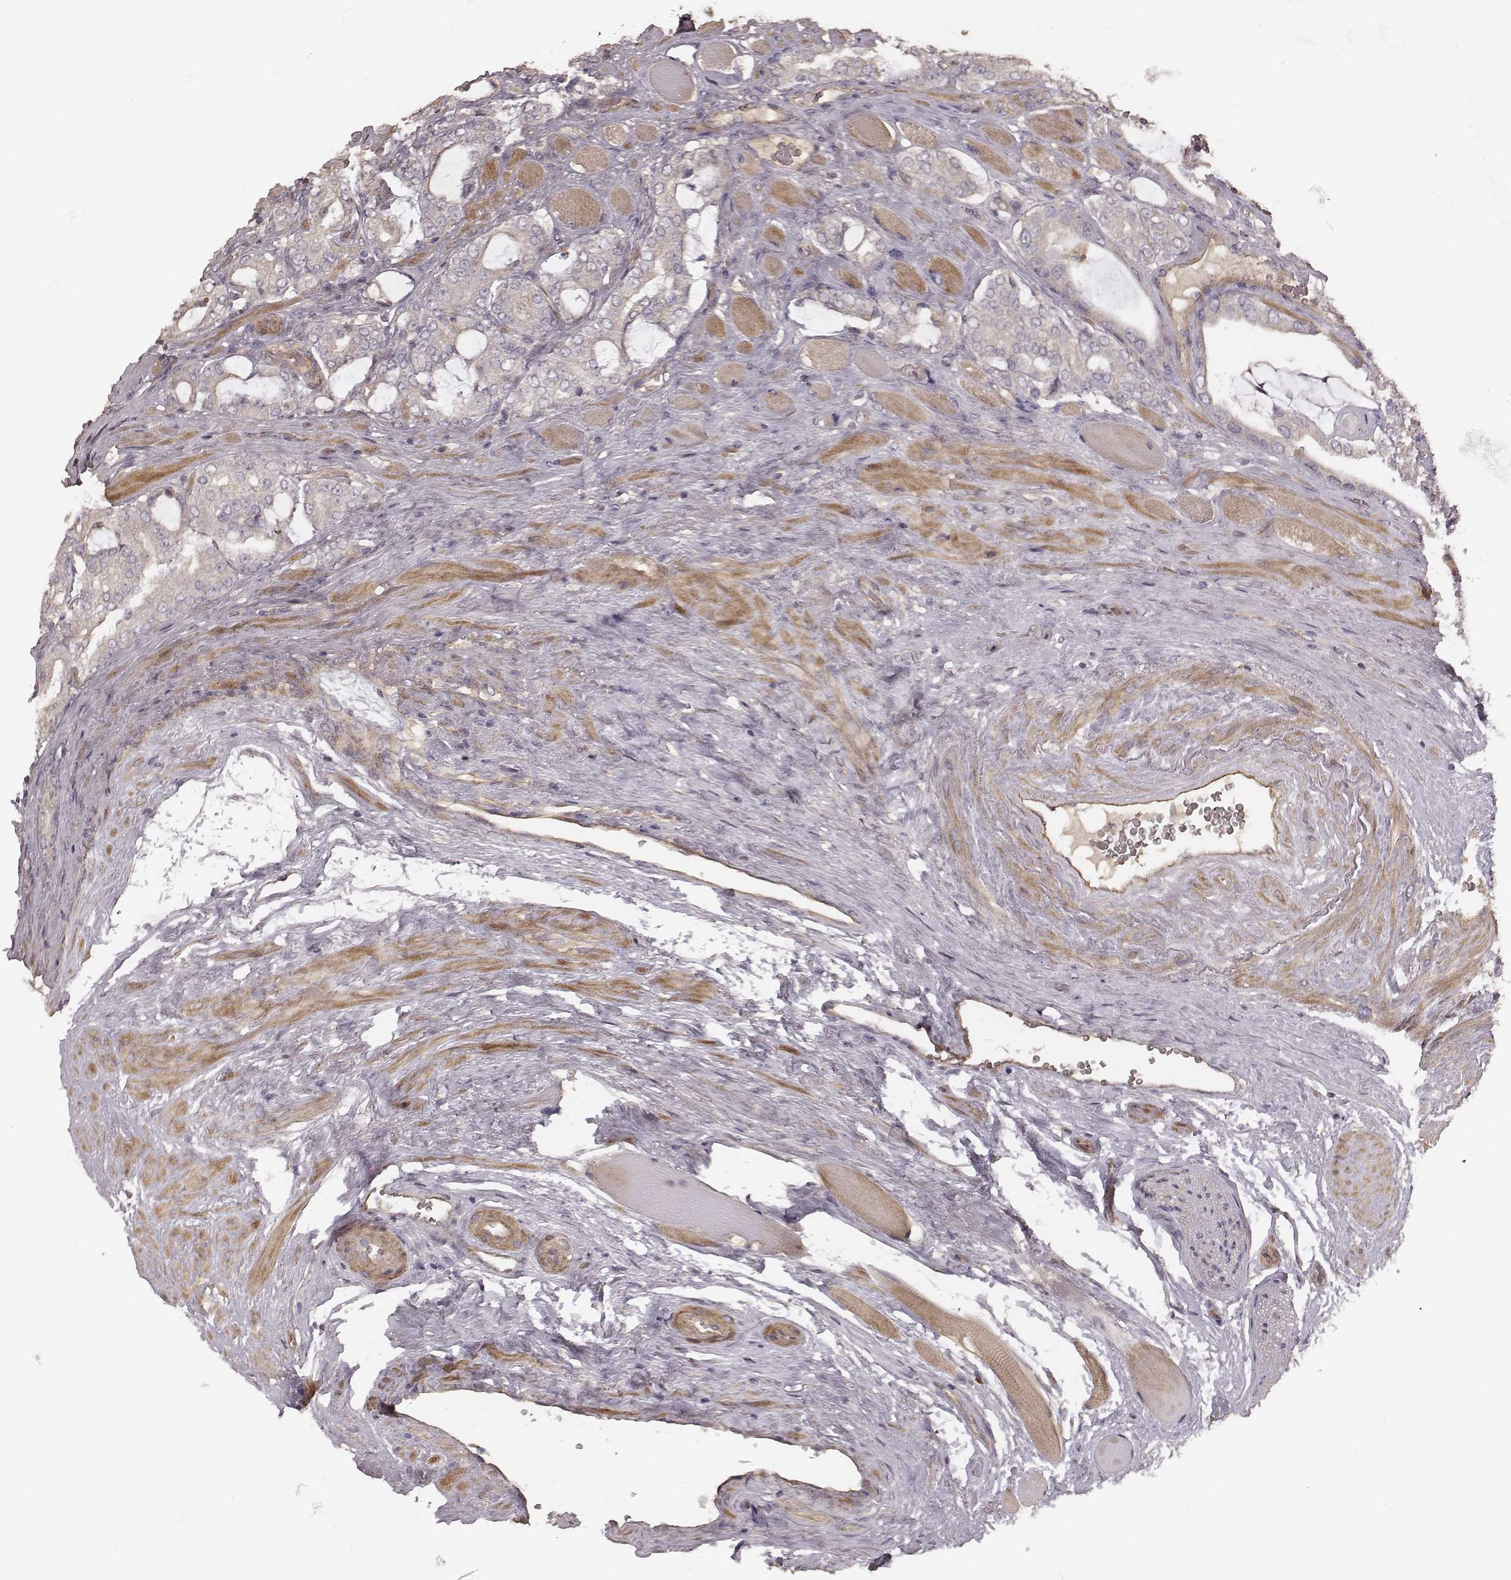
{"staining": {"intensity": "negative", "quantity": "none", "location": "none"}, "tissue": "prostate cancer", "cell_type": "Tumor cells", "image_type": "cancer", "snomed": [{"axis": "morphology", "description": "Adenocarcinoma, NOS"}, {"axis": "topography", "description": "Prostate"}], "caption": "The IHC photomicrograph has no significant staining in tumor cells of prostate cancer (adenocarcinoma) tissue. (DAB IHC with hematoxylin counter stain).", "gene": "OTOGL", "patient": {"sex": "male", "age": 64}}